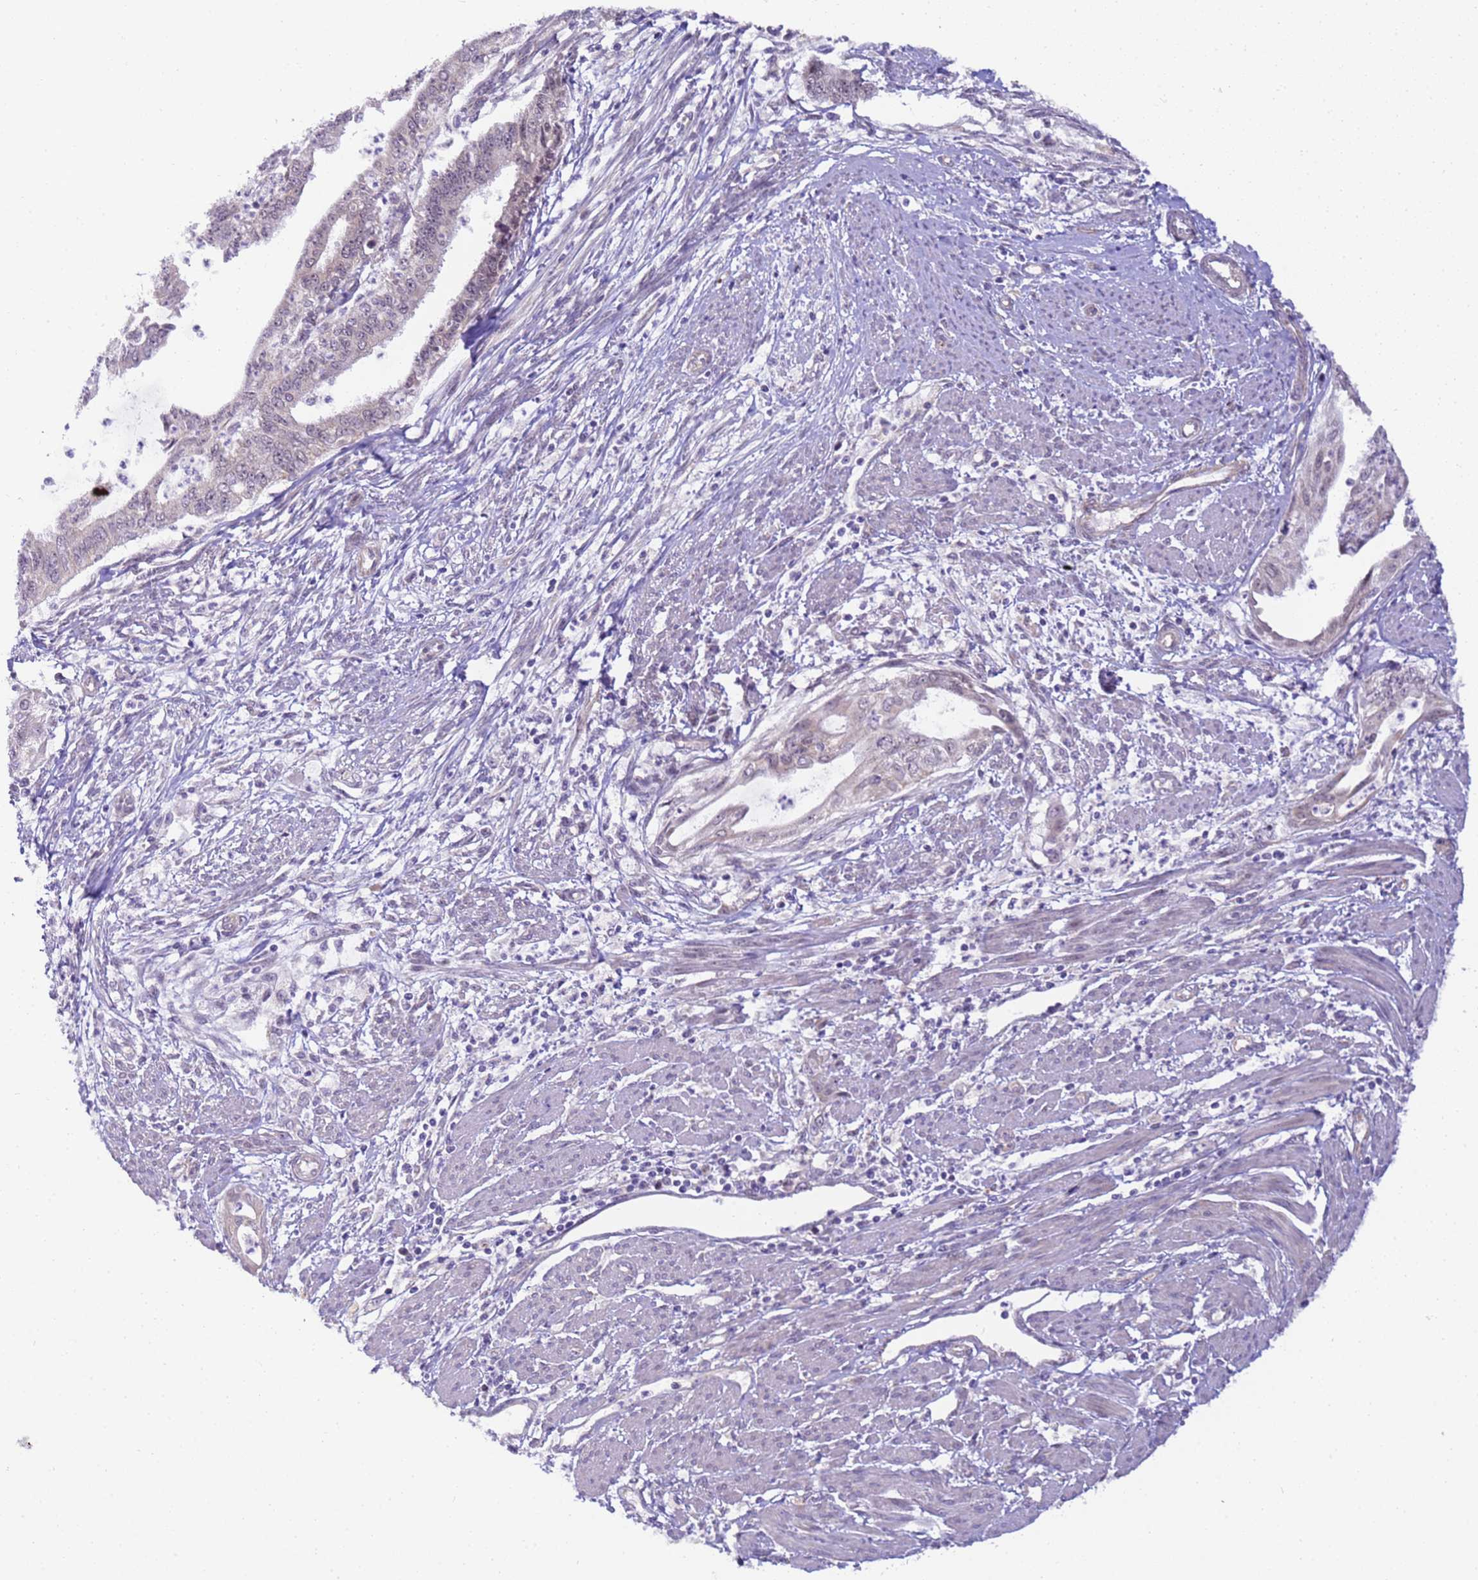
{"staining": {"intensity": "negative", "quantity": "none", "location": "none"}, "tissue": "endometrial cancer", "cell_type": "Tumor cells", "image_type": "cancer", "snomed": [{"axis": "morphology", "description": "Adenocarcinoma, NOS"}, {"axis": "topography", "description": "Endometrium"}], "caption": "Immunohistochemistry histopathology image of human endometrial cancer (adenocarcinoma) stained for a protein (brown), which exhibits no positivity in tumor cells.", "gene": "RAPGEF3", "patient": {"sex": "female", "age": 73}}